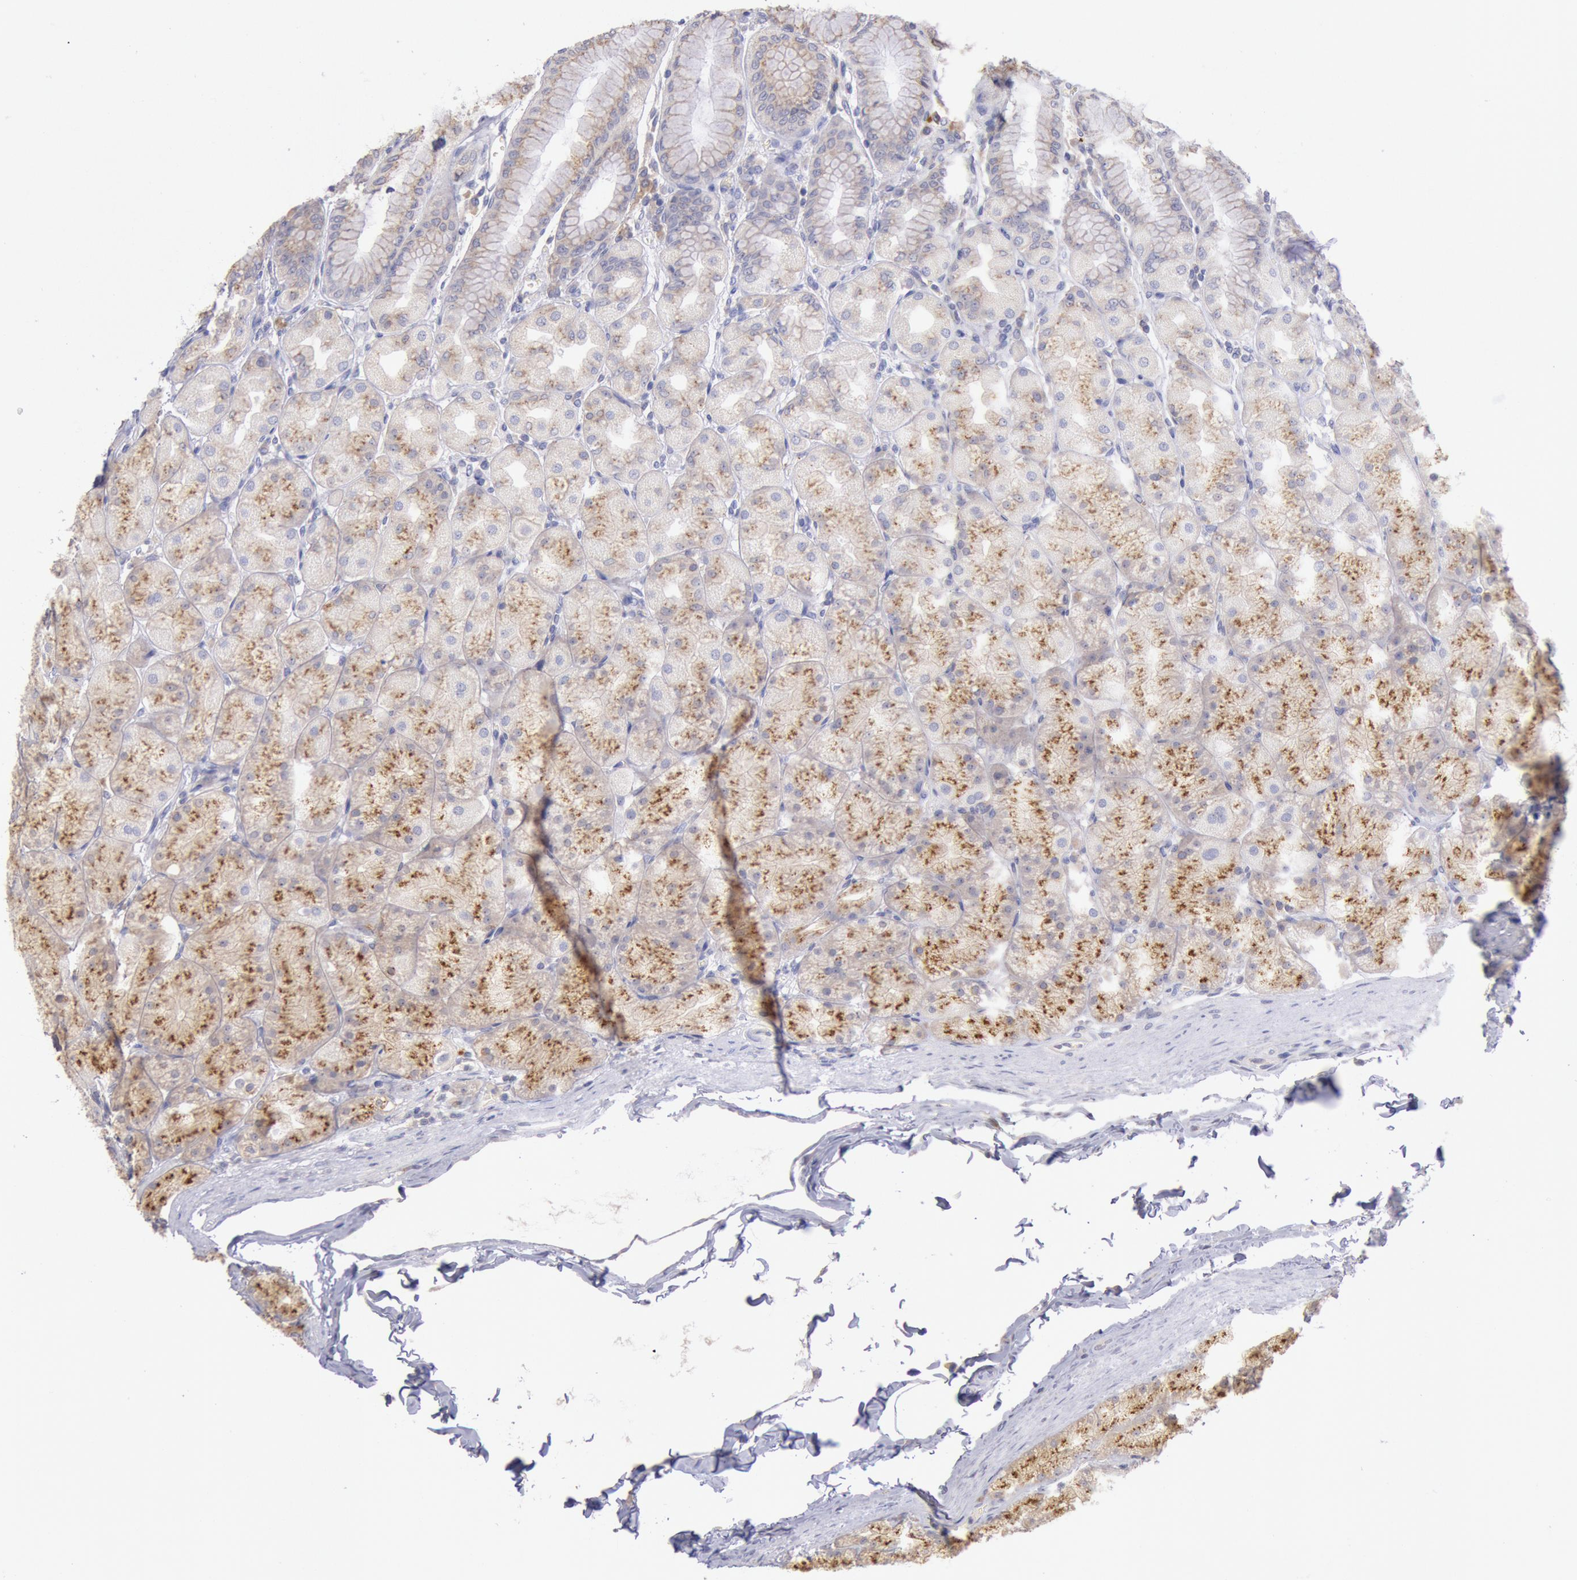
{"staining": {"intensity": "moderate", "quantity": ">75%", "location": "cytoplasmic/membranous"}, "tissue": "stomach", "cell_type": "Glandular cells", "image_type": "normal", "snomed": [{"axis": "morphology", "description": "Normal tissue, NOS"}, {"axis": "topography", "description": "Stomach, upper"}], "caption": "Protein staining shows moderate cytoplasmic/membranous staining in approximately >75% of glandular cells in normal stomach.", "gene": "GAL3ST1", "patient": {"sex": "female", "age": 56}}